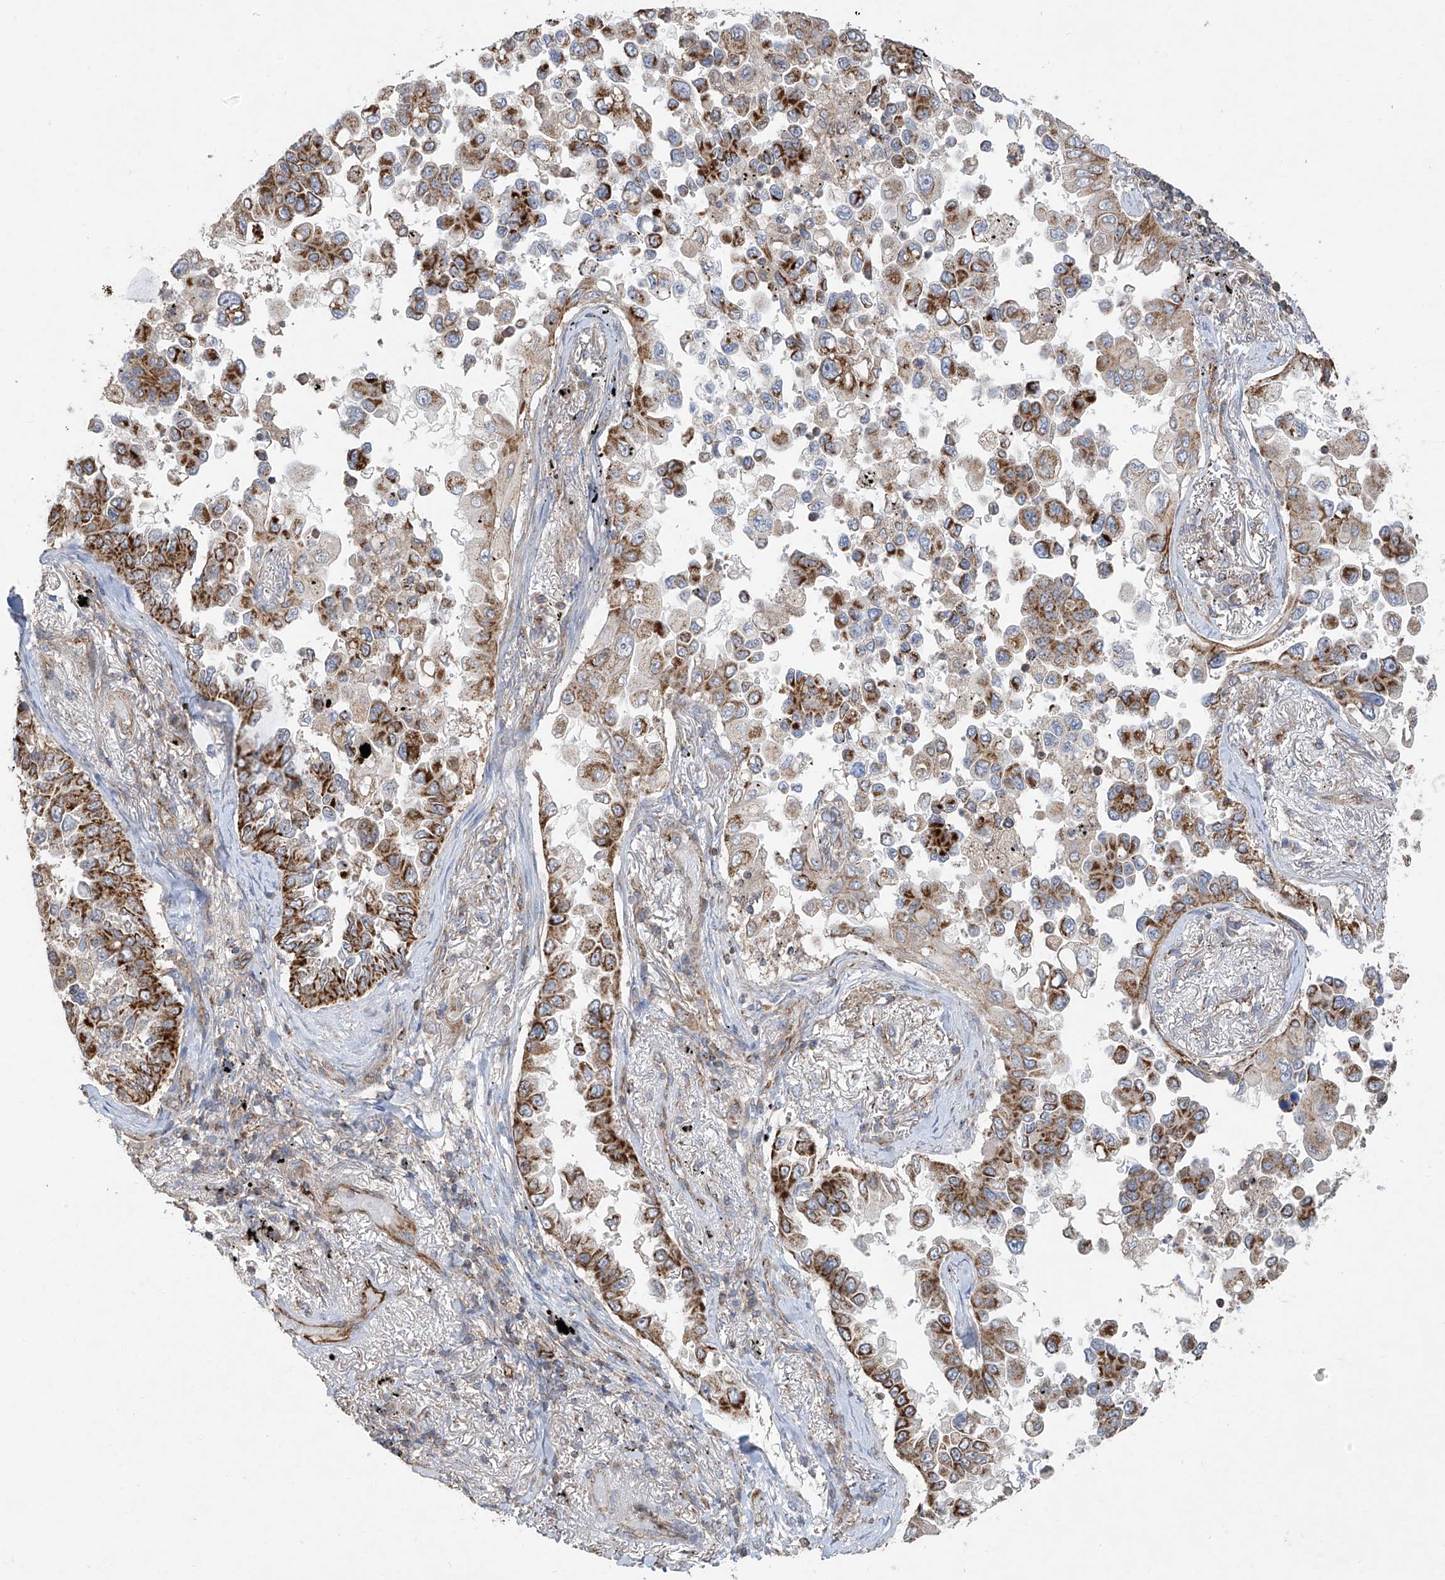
{"staining": {"intensity": "moderate", "quantity": ">75%", "location": "cytoplasmic/membranous"}, "tissue": "lung cancer", "cell_type": "Tumor cells", "image_type": "cancer", "snomed": [{"axis": "morphology", "description": "Adenocarcinoma, NOS"}, {"axis": "topography", "description": "Lung"}], "caption": "Immunohistochemistry (IHC) photomicrograph of neoplastic tissue: lung cancer stained using IHC displays medium levels of moderate protein expression localized specifically in the cytoplasmic/membranous of tumor cells, appearing as a cytoplasmic/membranous brown color.", "gene": "UQCC1", "patient": {"sex": "female", "age": 67}}